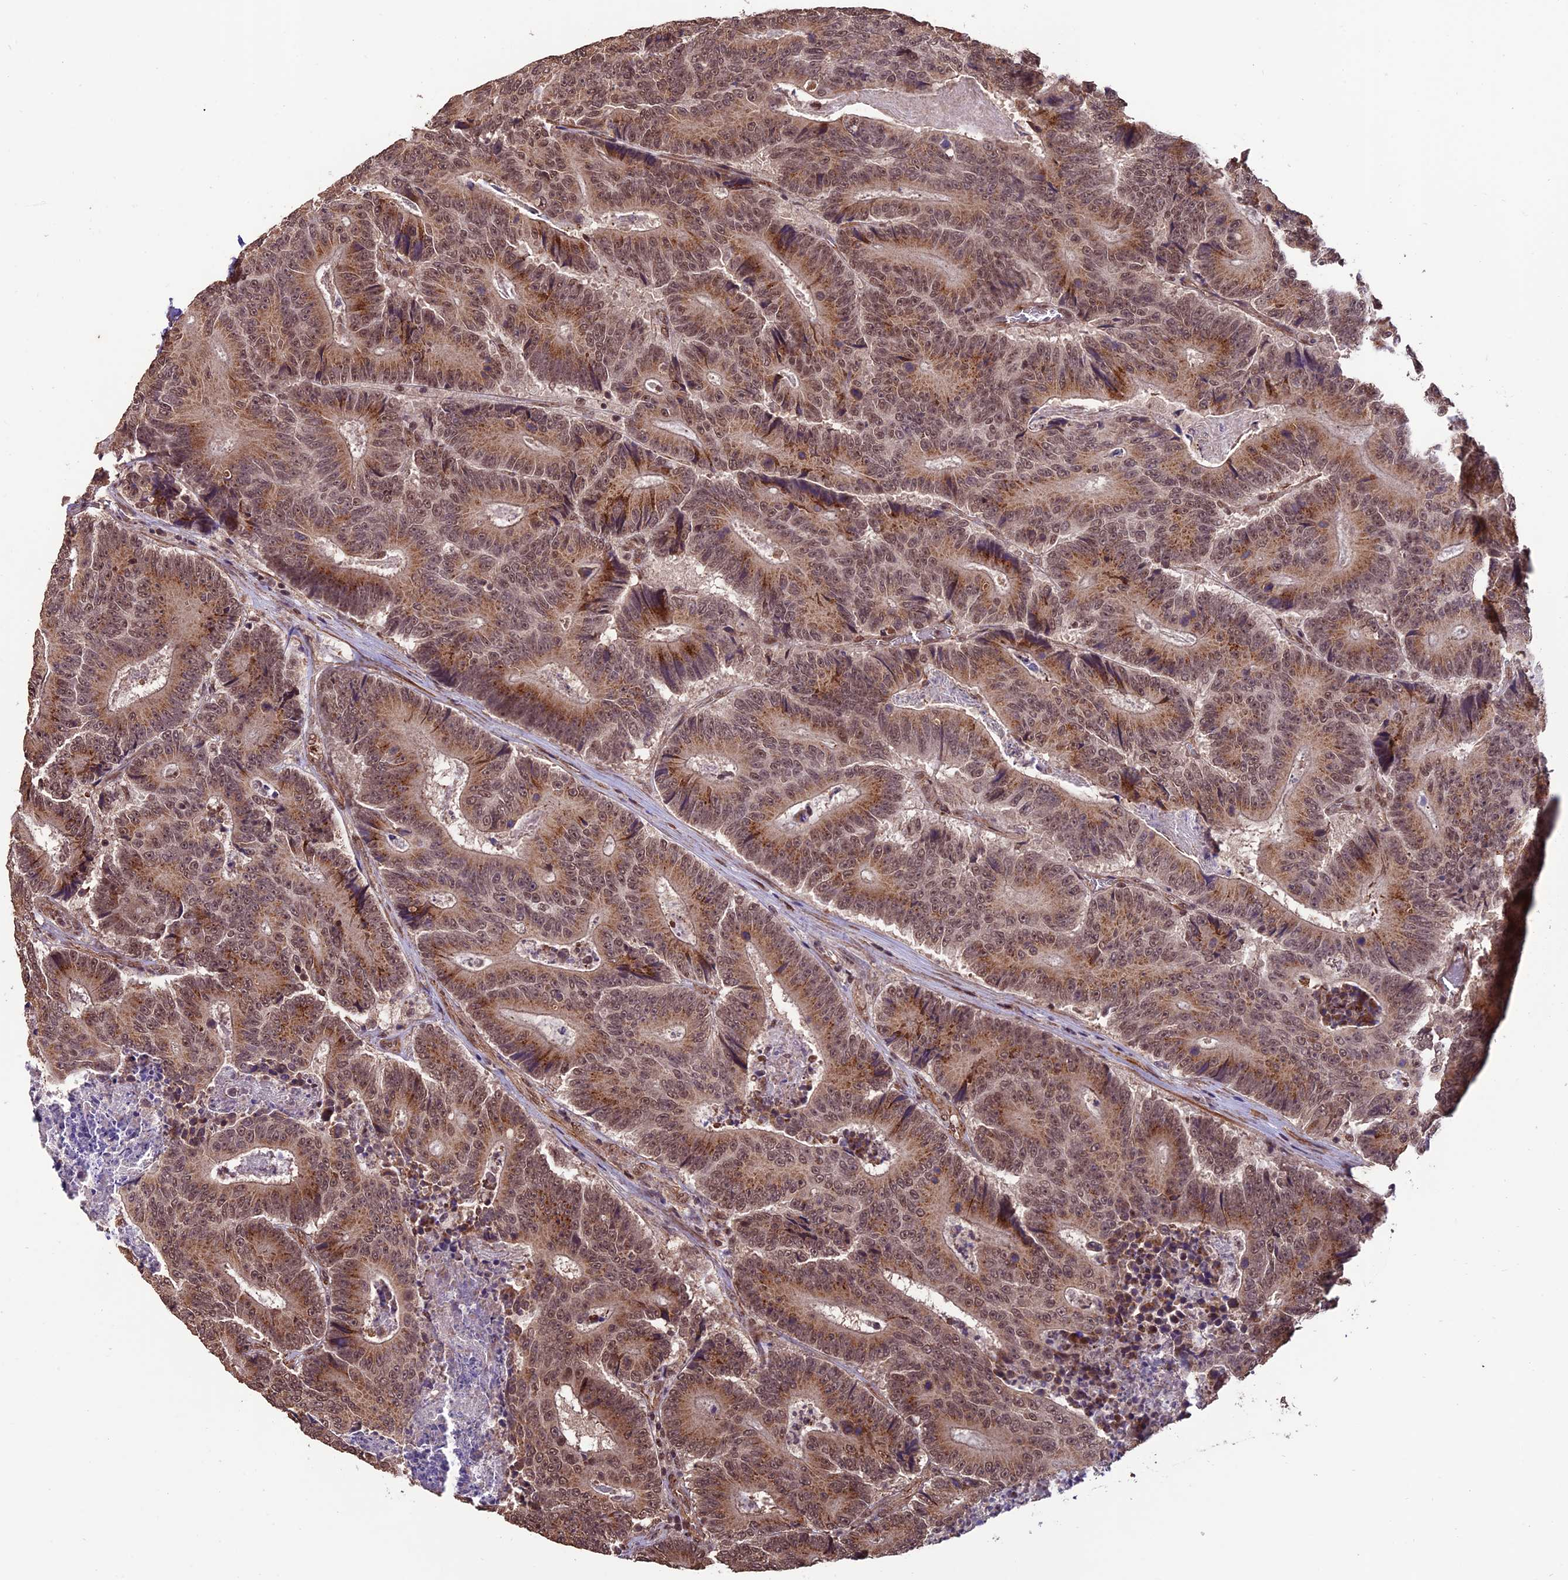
{"staining": {"intensity": "moderate", "quantity": ">75%", "location": "cytoplasmic/membranous,nuclear"}, "tissue": "colorectal cancer", "cell_type": "Tumor cells", "image_type": "cancer", "snomed": [{"axis": "morphology", "description": "Adenocarcinoma, NOS"}, {"axis": "topography", "description": "Colon"}], "caption": "A brown stain labels moderate cytoplasmic/membranous and nuclear positivity of a protein in human colorectal adenocarcinoma tumor cells.", "gene": "CABIN1", "patient": {"sex": "male", "age": 83}}